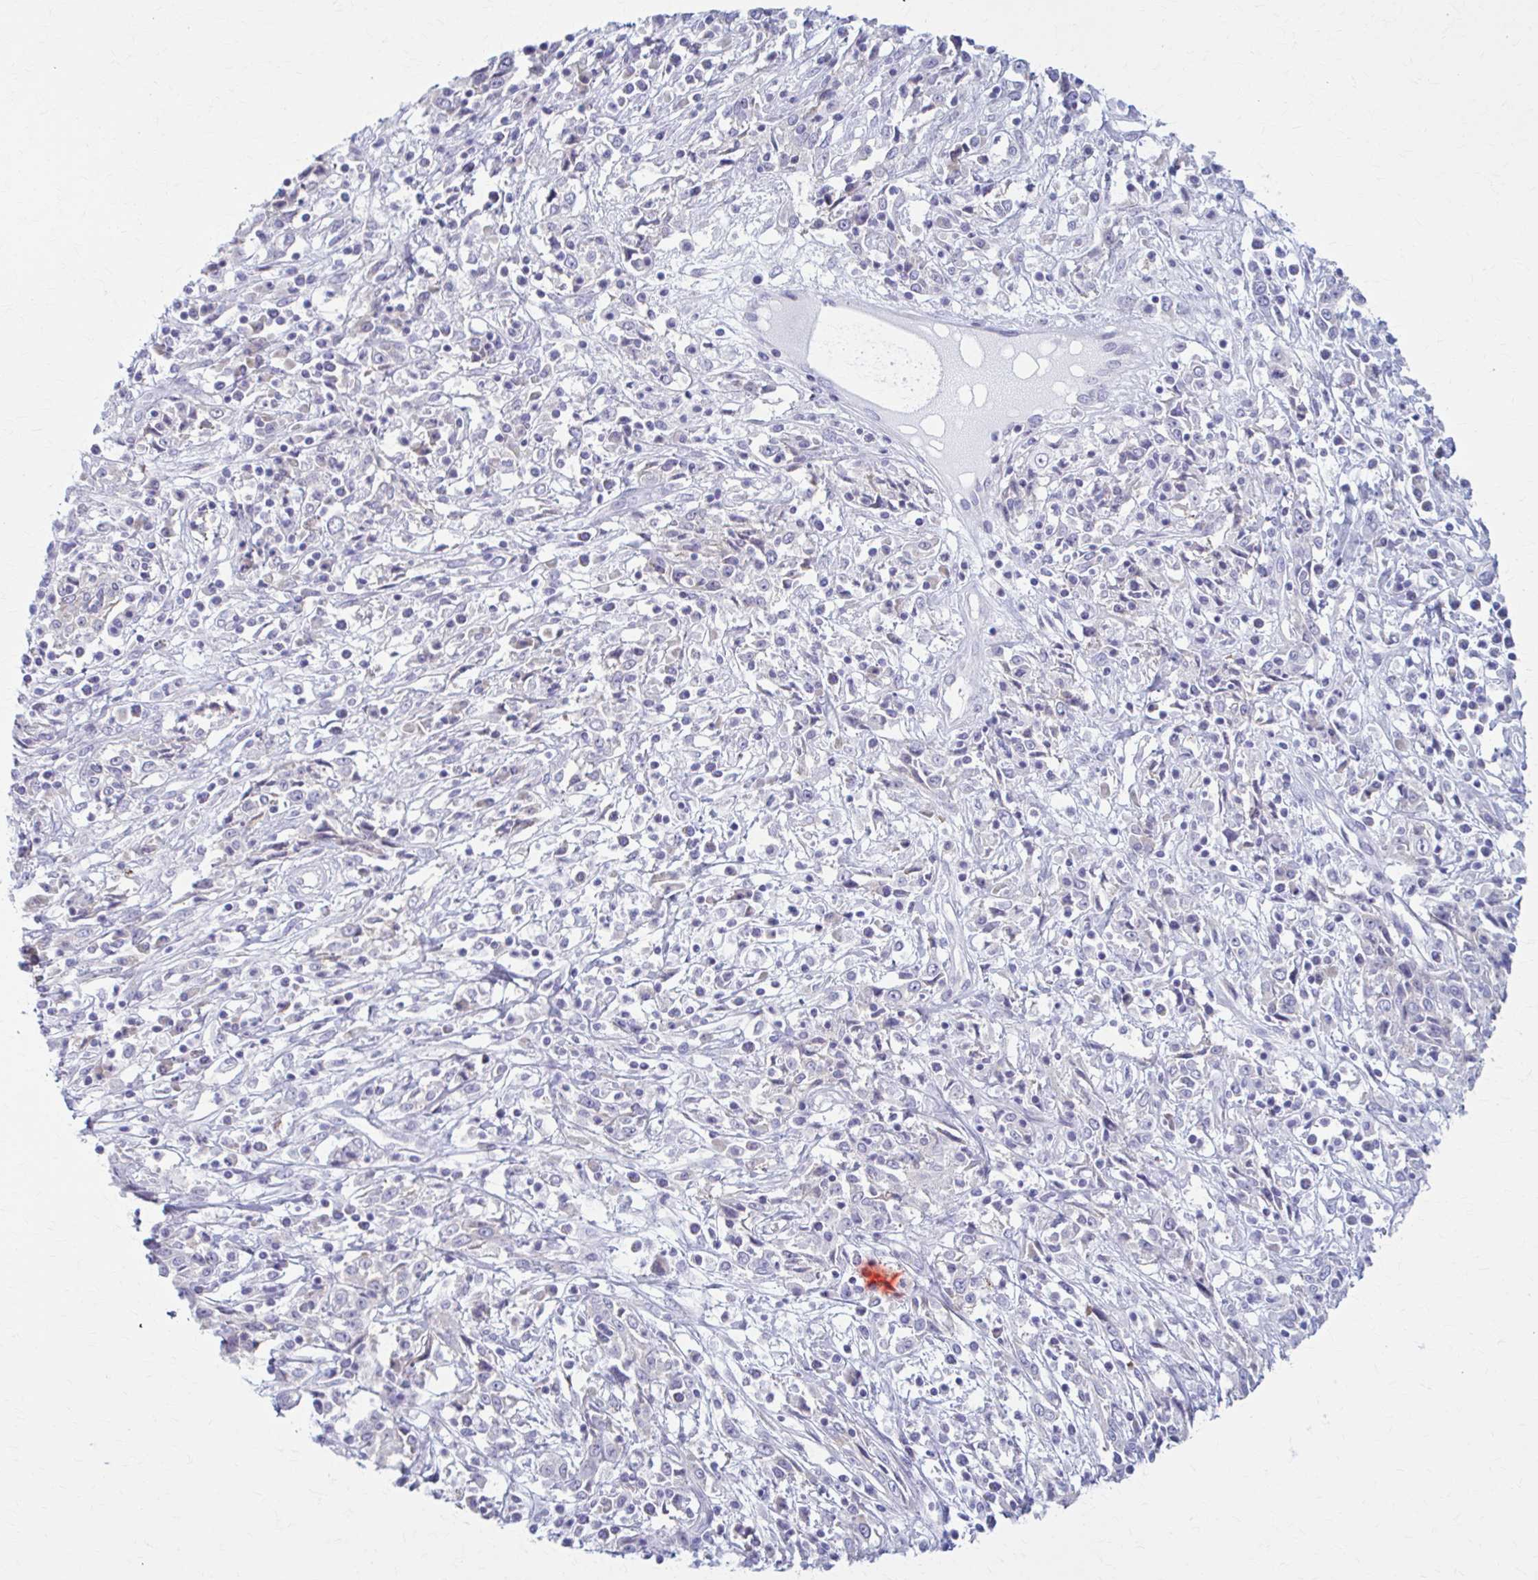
{"staining": {"intensity": "negative", "quantity": "none", "location": "none"}, "tissue": "cervical cancer", "cell_type": "Tumor cells", "image_type": "cancer", "snomed": [{"axis": "morphology", "description": "Adenocarcinoma, NOS"}, {"axis": "topography", "description": "Cervix"}], "caption": "Human cervical cancer (adenocarcinoma) stained for a protein using immunohistochemistry (IHC) reveals no expression in tumor cells.", "gene": "PRKRA", "patient": {"sex": "female", "age": 40}}